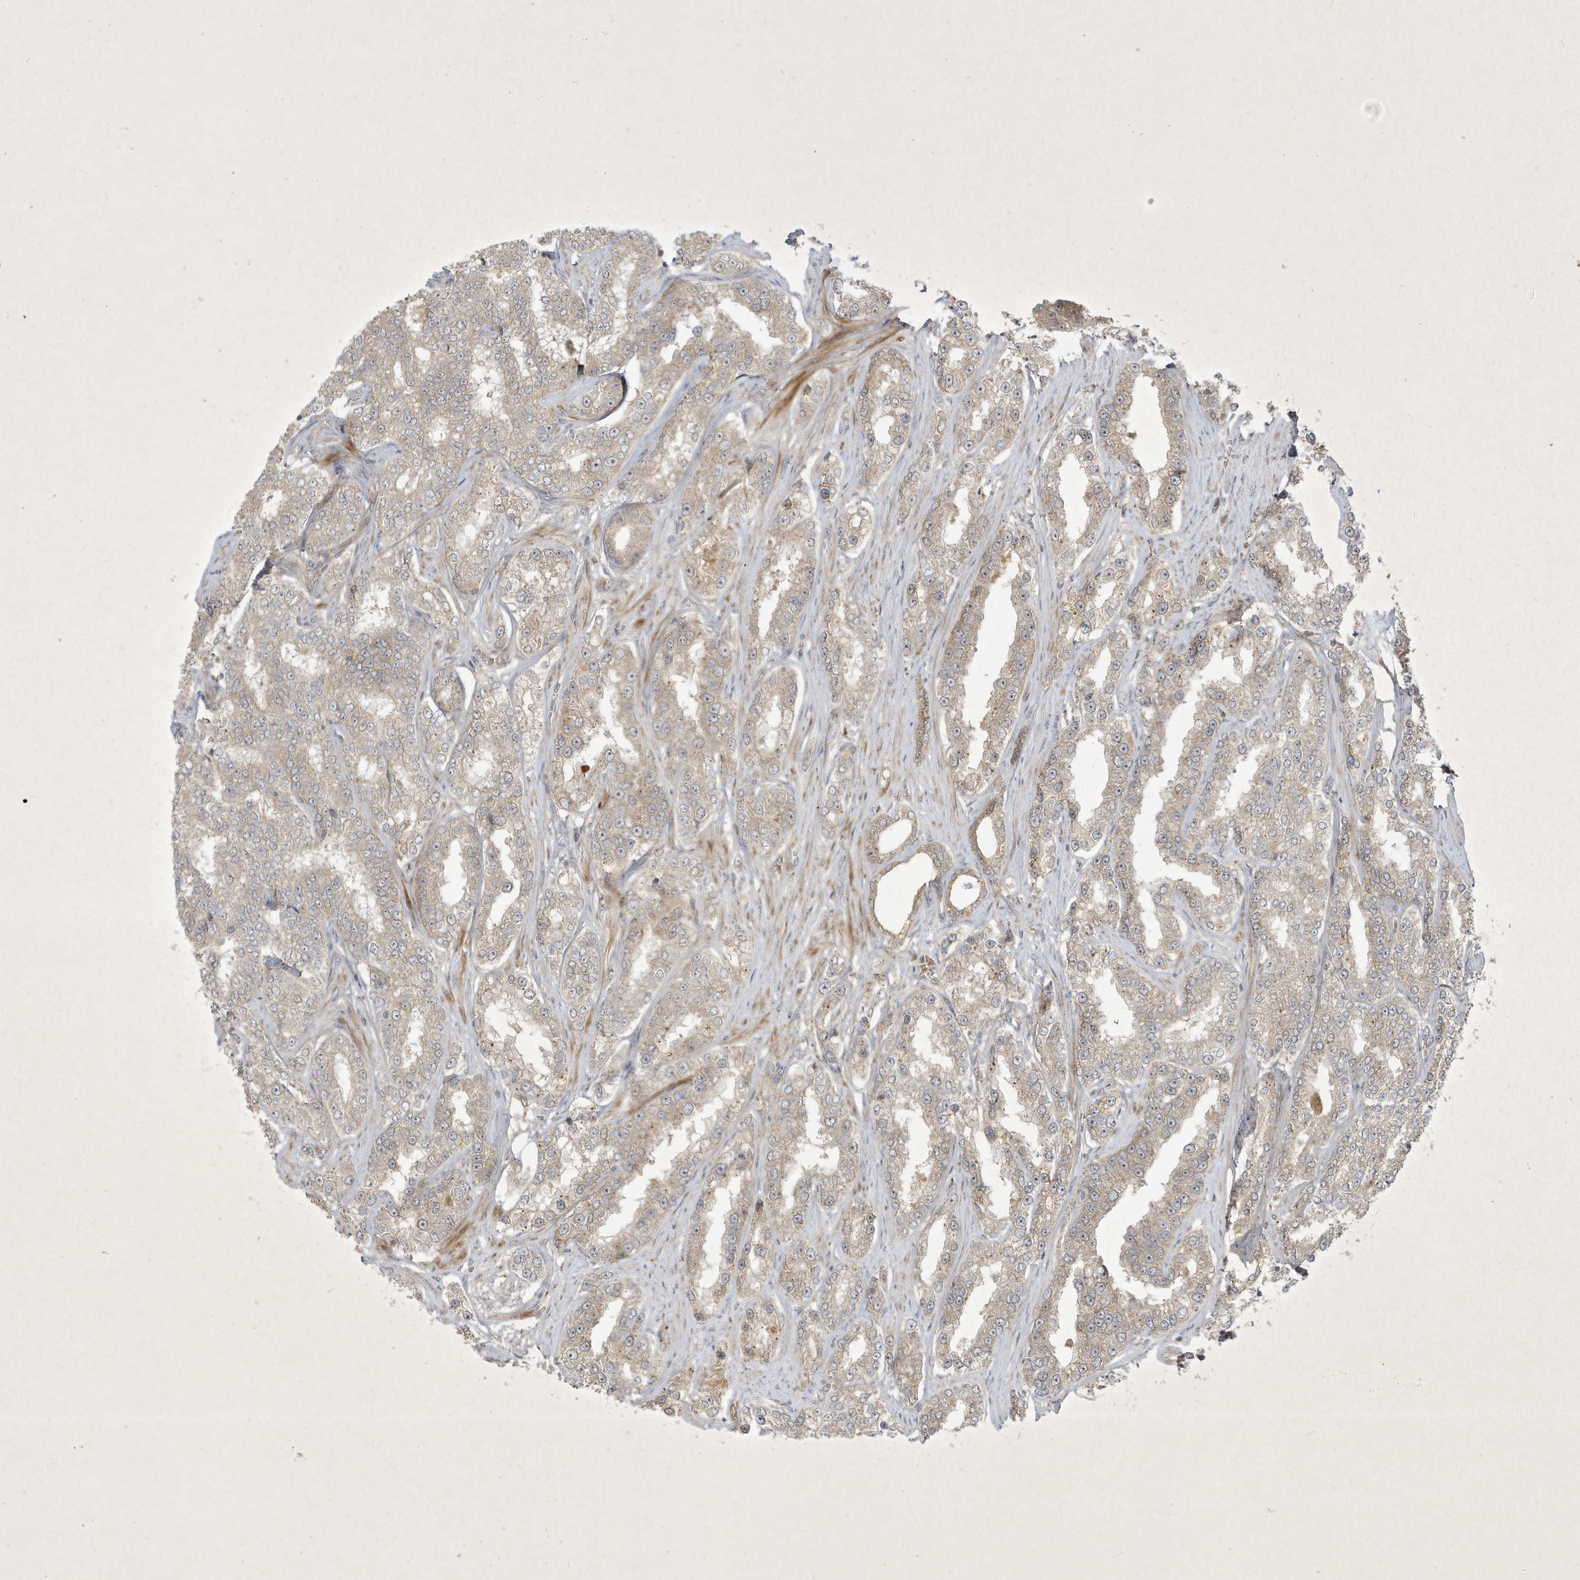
{"staining": {"intensity": "weak", "quantity": "25%-75%", "location": "cytoplasmic/membranous"}, "tissue": "prostate cancer", "cell_type": "Tumor cells", "image_type": "cancer", "snomed": [{"axis": "morphology", "description": "Normal tissue, NOS"}, {"axis": "morphology", "description": "Adenocarcinoma, High grade"}, {"axis": "topography", "description": "Prostate"}], "caption": "IHC (DAB (3,3'-diaminobenzidine)) staining of prostate adenocarcinoma (high-grade) shows weak cytoplasmic/membranous protein expression in about 25%-75% of tumor cells. The staining is performed using DAB brown chromogen to label protein expression. The nuclei are counter-stained blue using hematoxylin.", "gene": "FAM83C", "patient": {"sex": "male", "age": 83}}